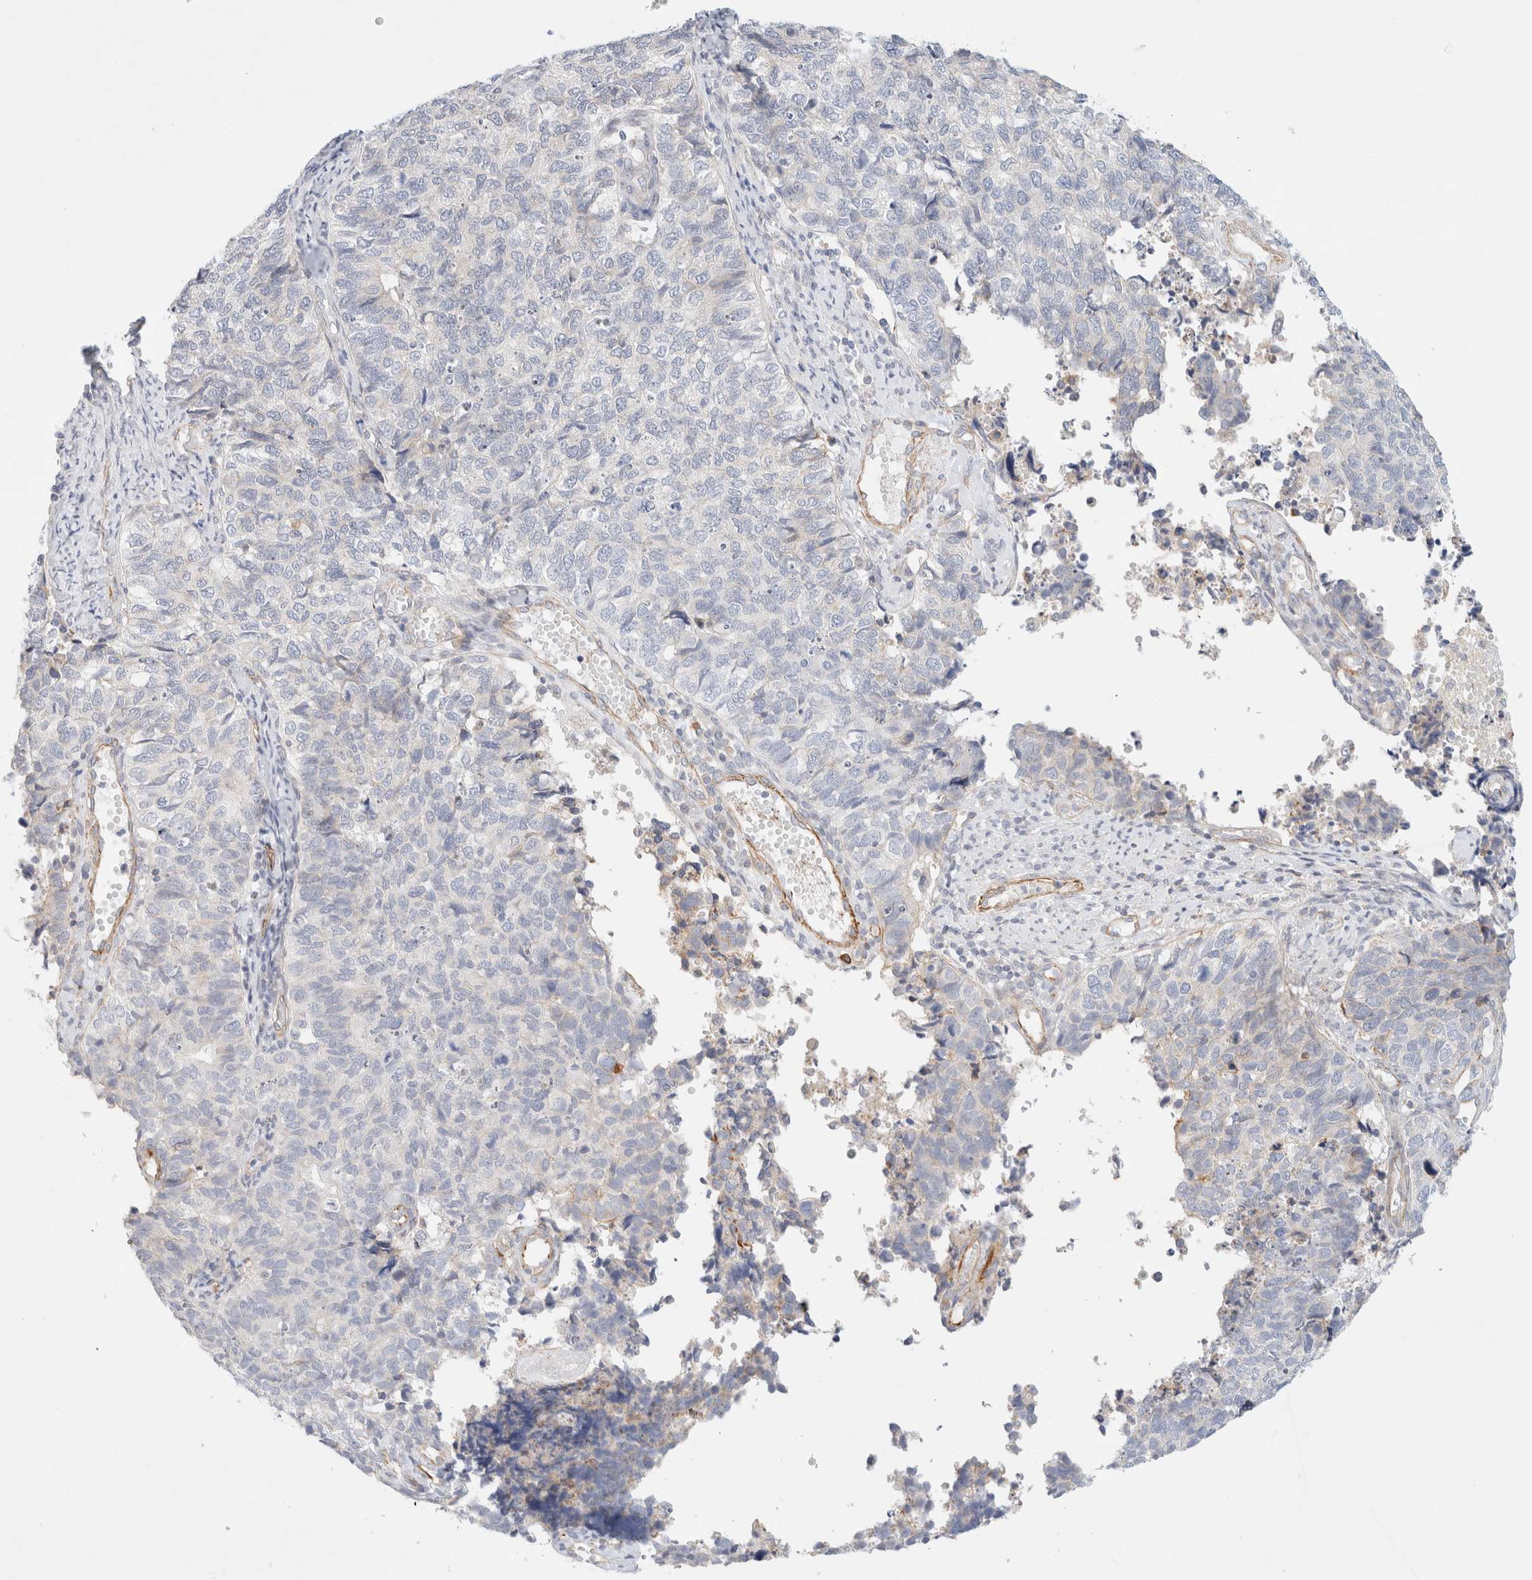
{"staining": {"intensity": "negative", "quantity": "none", "location": "none"}, "tissue": "cervical cancer", "cell_type": "Tumor cells", "image_type": "cancer", "snomed": [{"axis": "morphology", "description": "Squamous cell carcinoma, NOS"}, {"axis": "topography", "description": "Cervix"}], "caption": "Tumor cells show no significant staining in cervical squamous cell carcinoma.", "gene": "SLC25A48", "patient": {"sex": "female", "age": 63}}